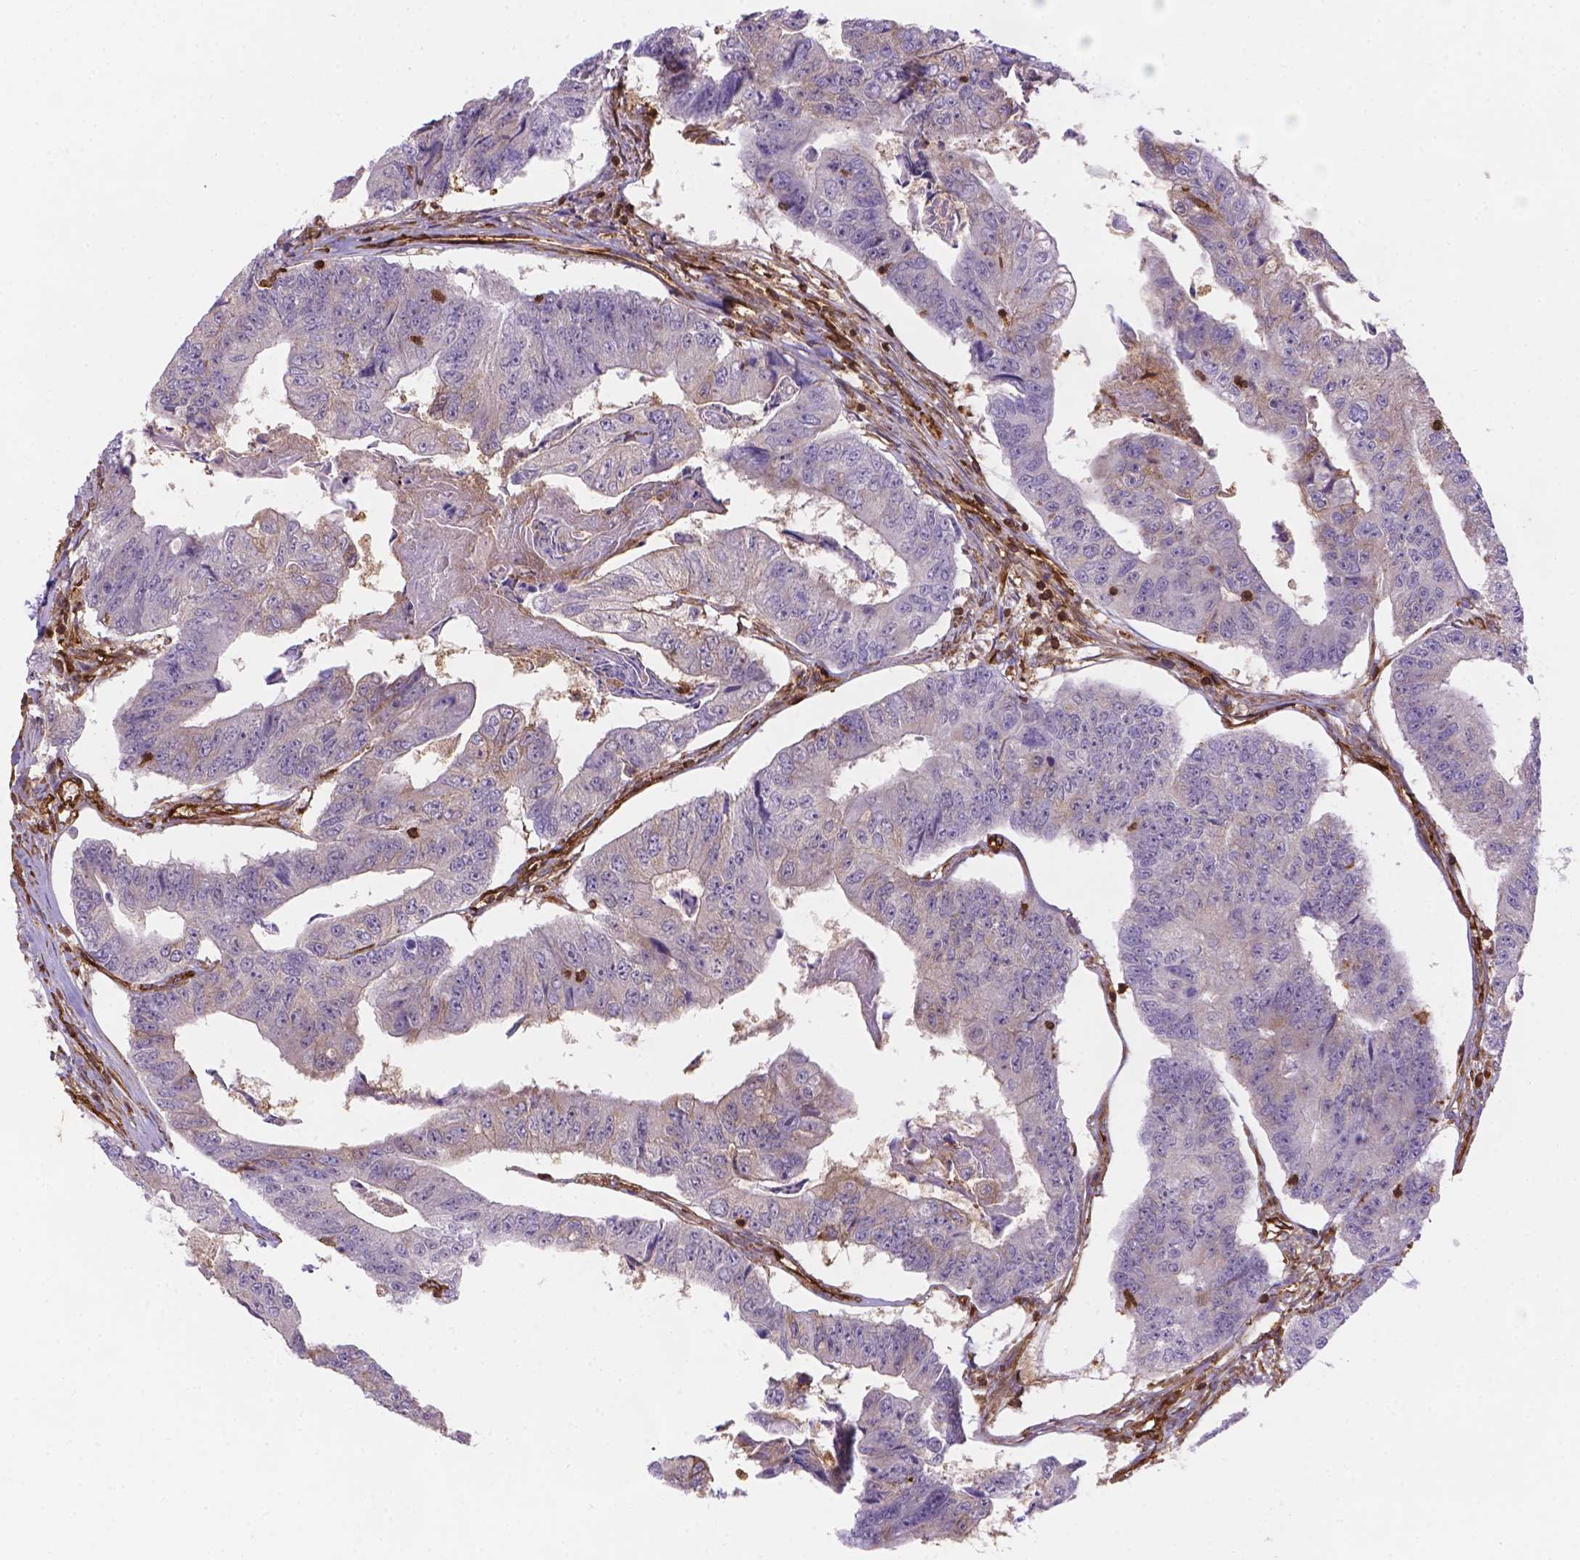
{"staining": {"intensity": "negative", "quantity": "none", "location": "none"}, "tissue": "colorectal cancer", "cell_type": "Tumor cells", "image_type": "cancer", "snomed": [{"axis": "morphology", "description": "Adenocarcinoma, NOS"}, {"axis": "topography", "description": "Colon"}], "caption": "The immunohistochemistry image has no significant positivity in tumor cells of colorectal adenocarcinoma tissue. (Immunohistochemistry, brightfield microscopy, high magnification).", "gene": "DMWD", "patient": {"sex": "female", "age": 67}}